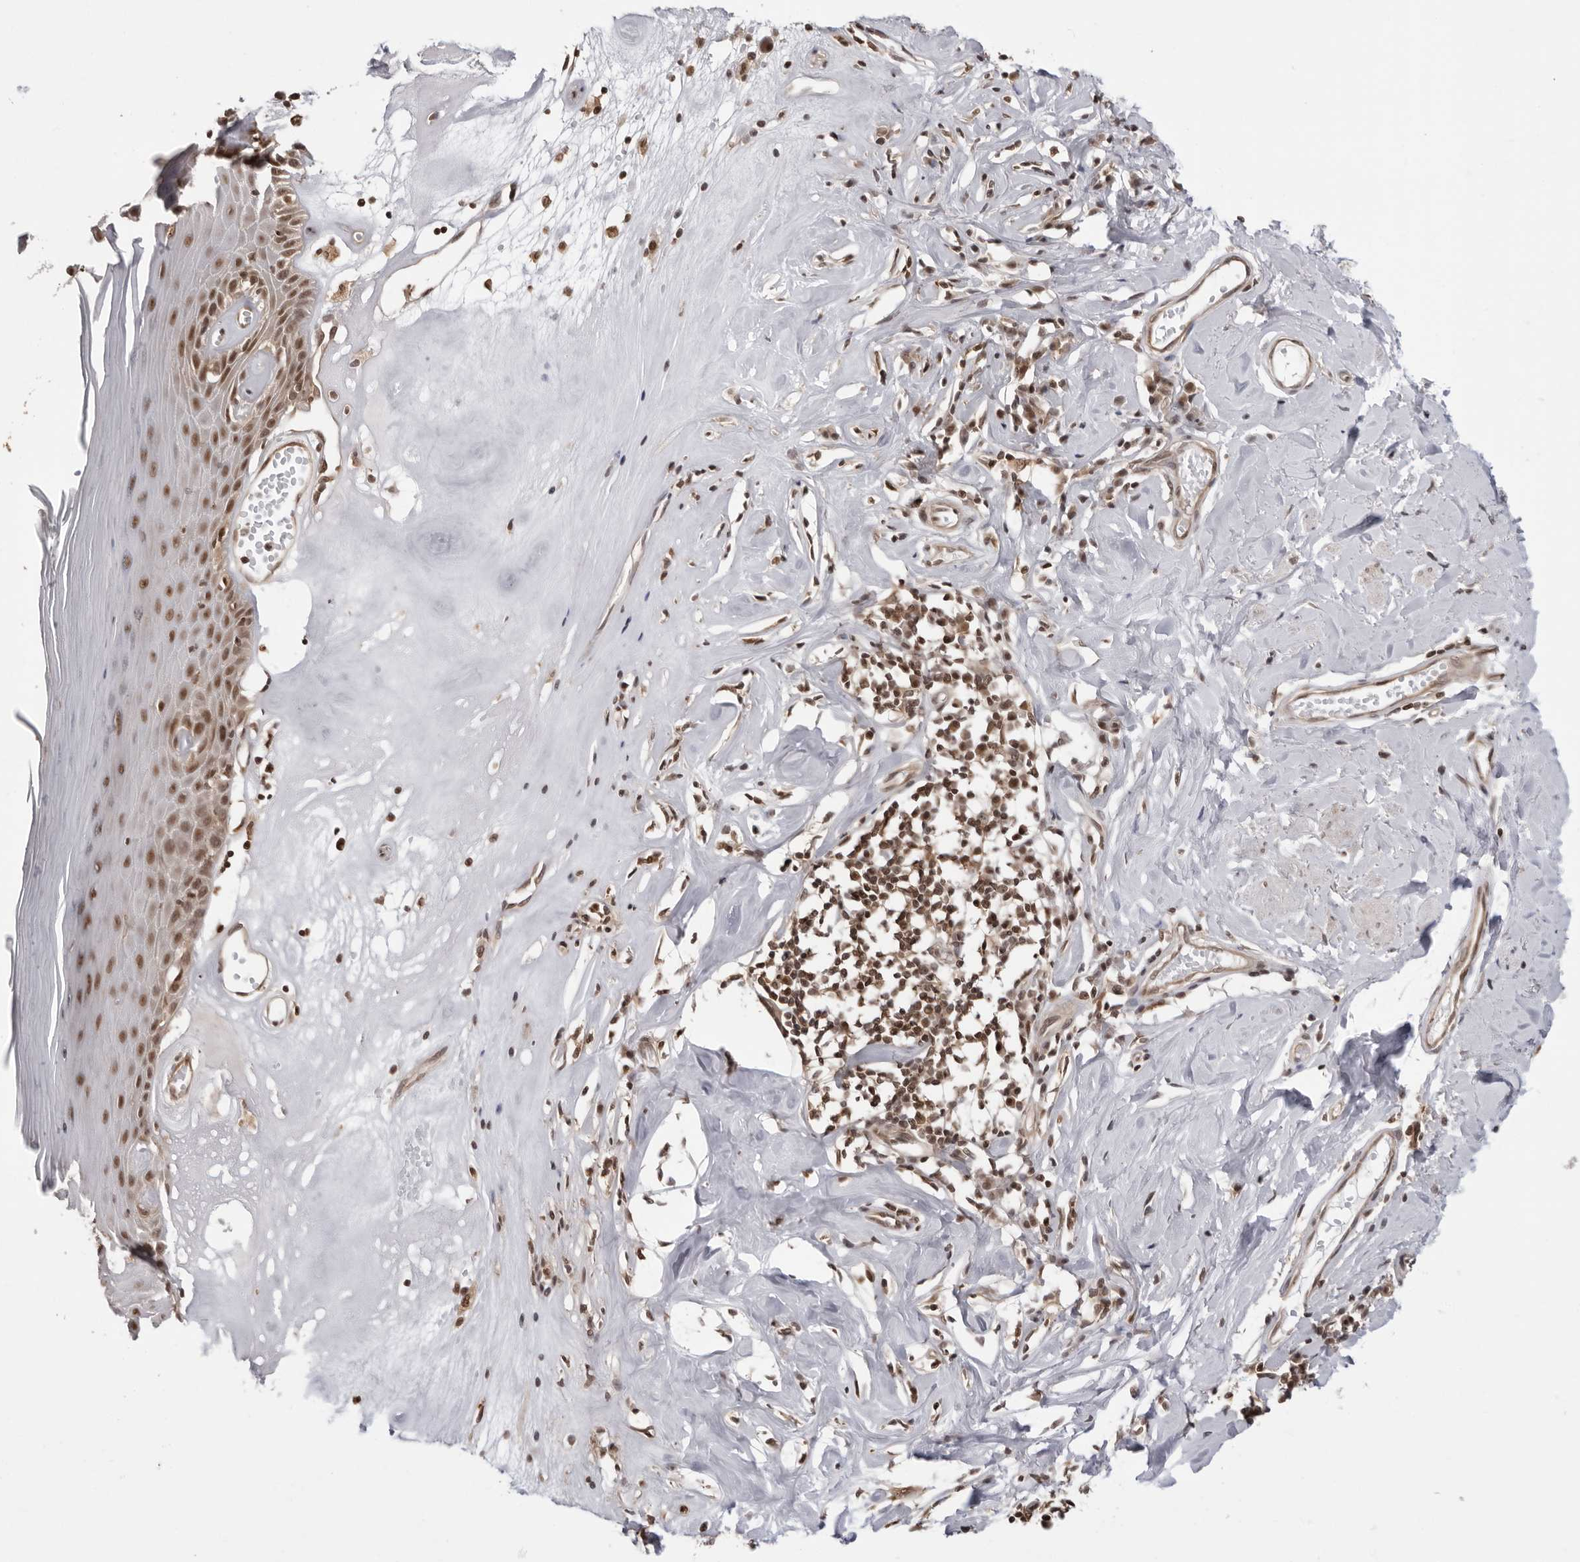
{"staining": {"intensity": "strong", "quantity": ">75%", "location": "nuclear"}, "tissue": "skin", "cell_type": "Epidermal cells", "image_type": "normal", "snomed": [{"axis": "morphology", "description": "Normal tissue, NOS"}, {"axis": "morphology", "description": "Inflammation, NOS"}, {"axis": "topography", "description": "Vulva"}], "caption": "Immunohistochemical staining of unremarkable human skin displays strong nuclear protein expression in about >75% of epidermal cells.", "gene": "SDE2", "patient": {"sex": "female", "age": 84}}